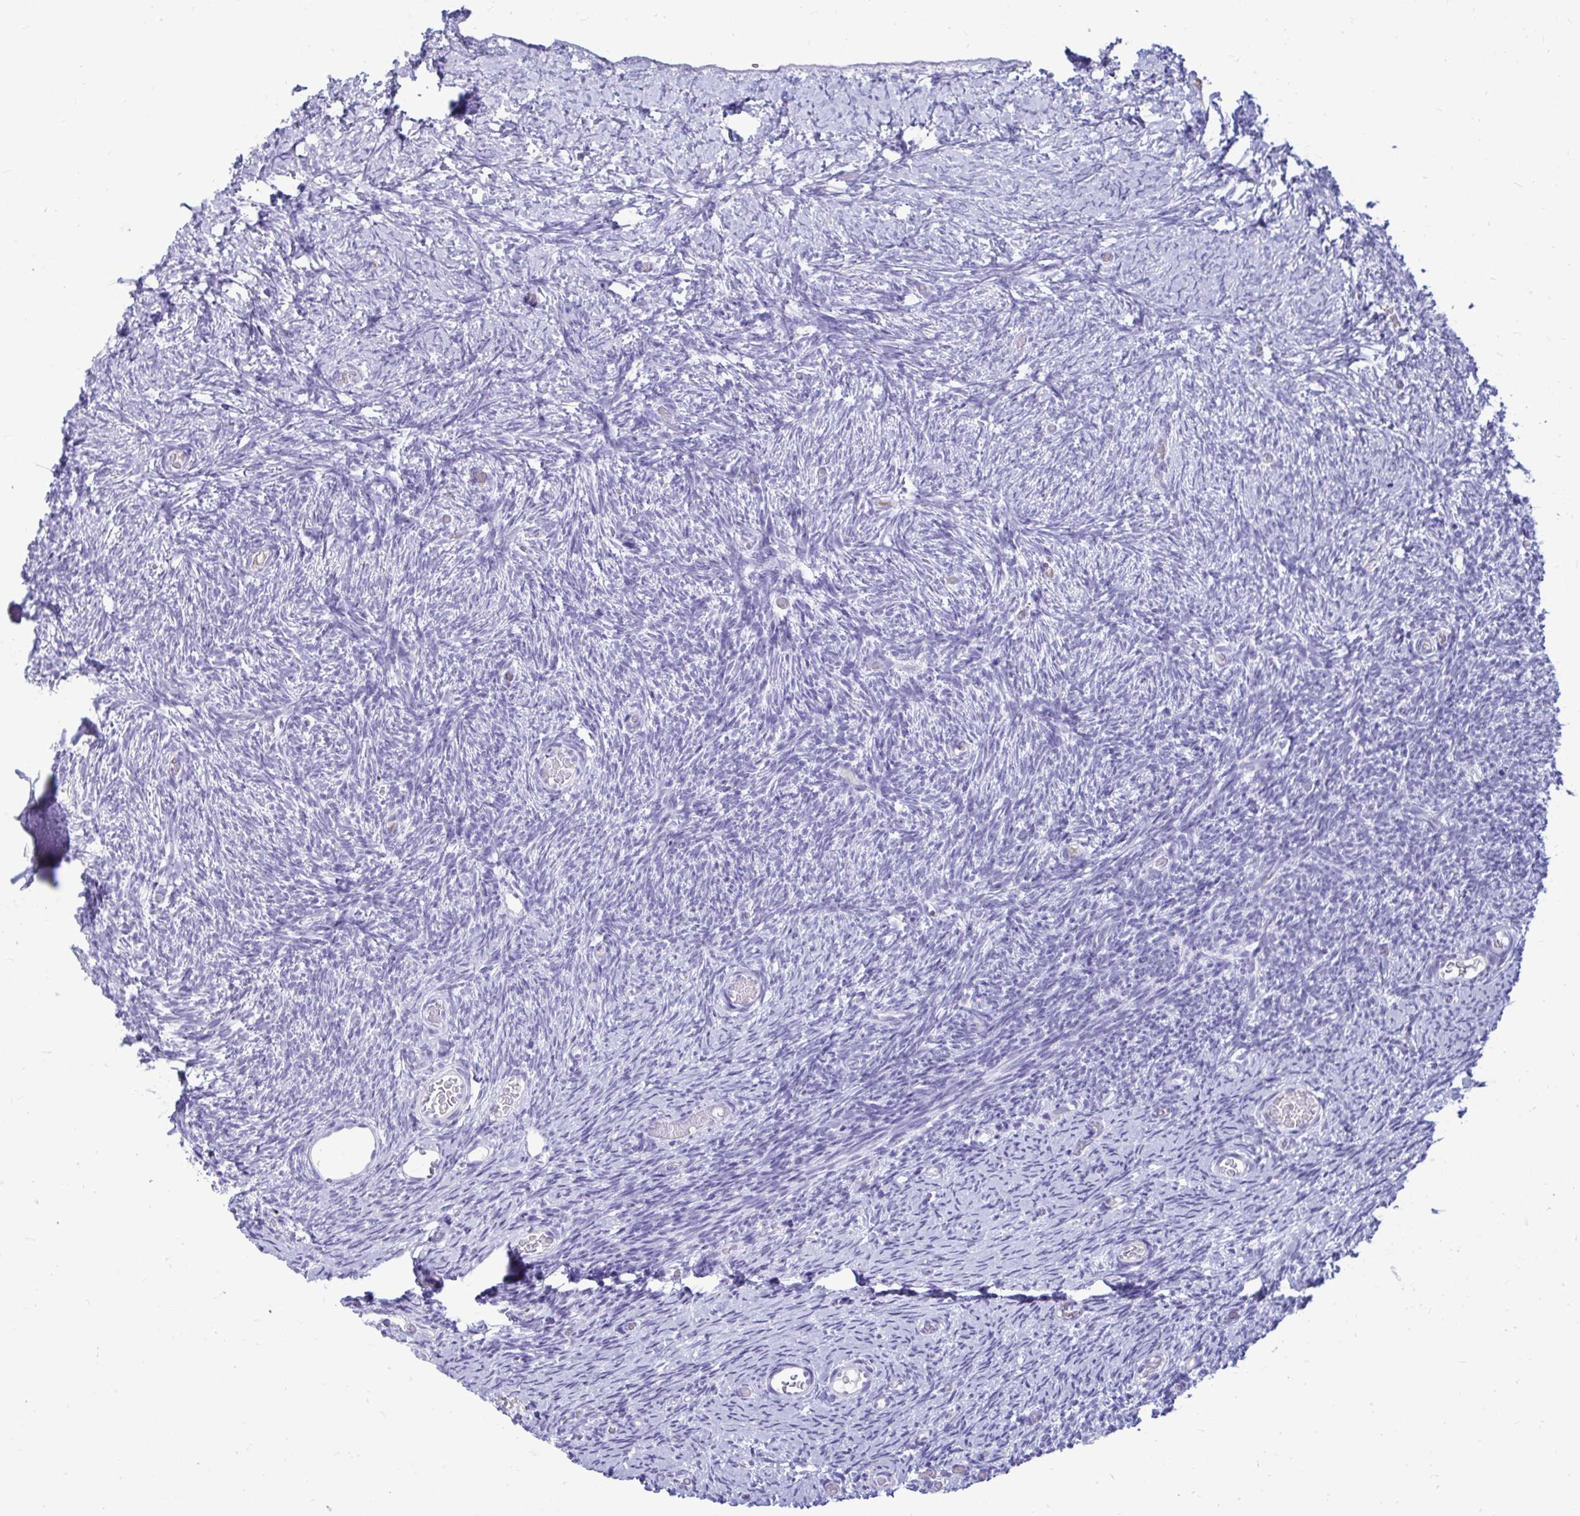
{"staining": {"intensity": "negative", "quantity": "none", "location": "none"}, "tissue": "ovary", "cell_type": "Ovarian stroma cells", "image_type": "normal", "snomed": [{"axis": "morphology", "description": "Normal tissue, NOS"}, {"axis": "topography", "description": "Ovary"}], "caption": "A high-resolution image shows IHC staining of normal ovary, which displays no significant staining in ovarian stroma cells. (Stains: DAB immunohistochemistry with hematoxylin counter stain, Microscopy: brightfield microscopy at high magnification).", "gene": "NANOGNB", "patient": {"sex": "female", "age": 39}}